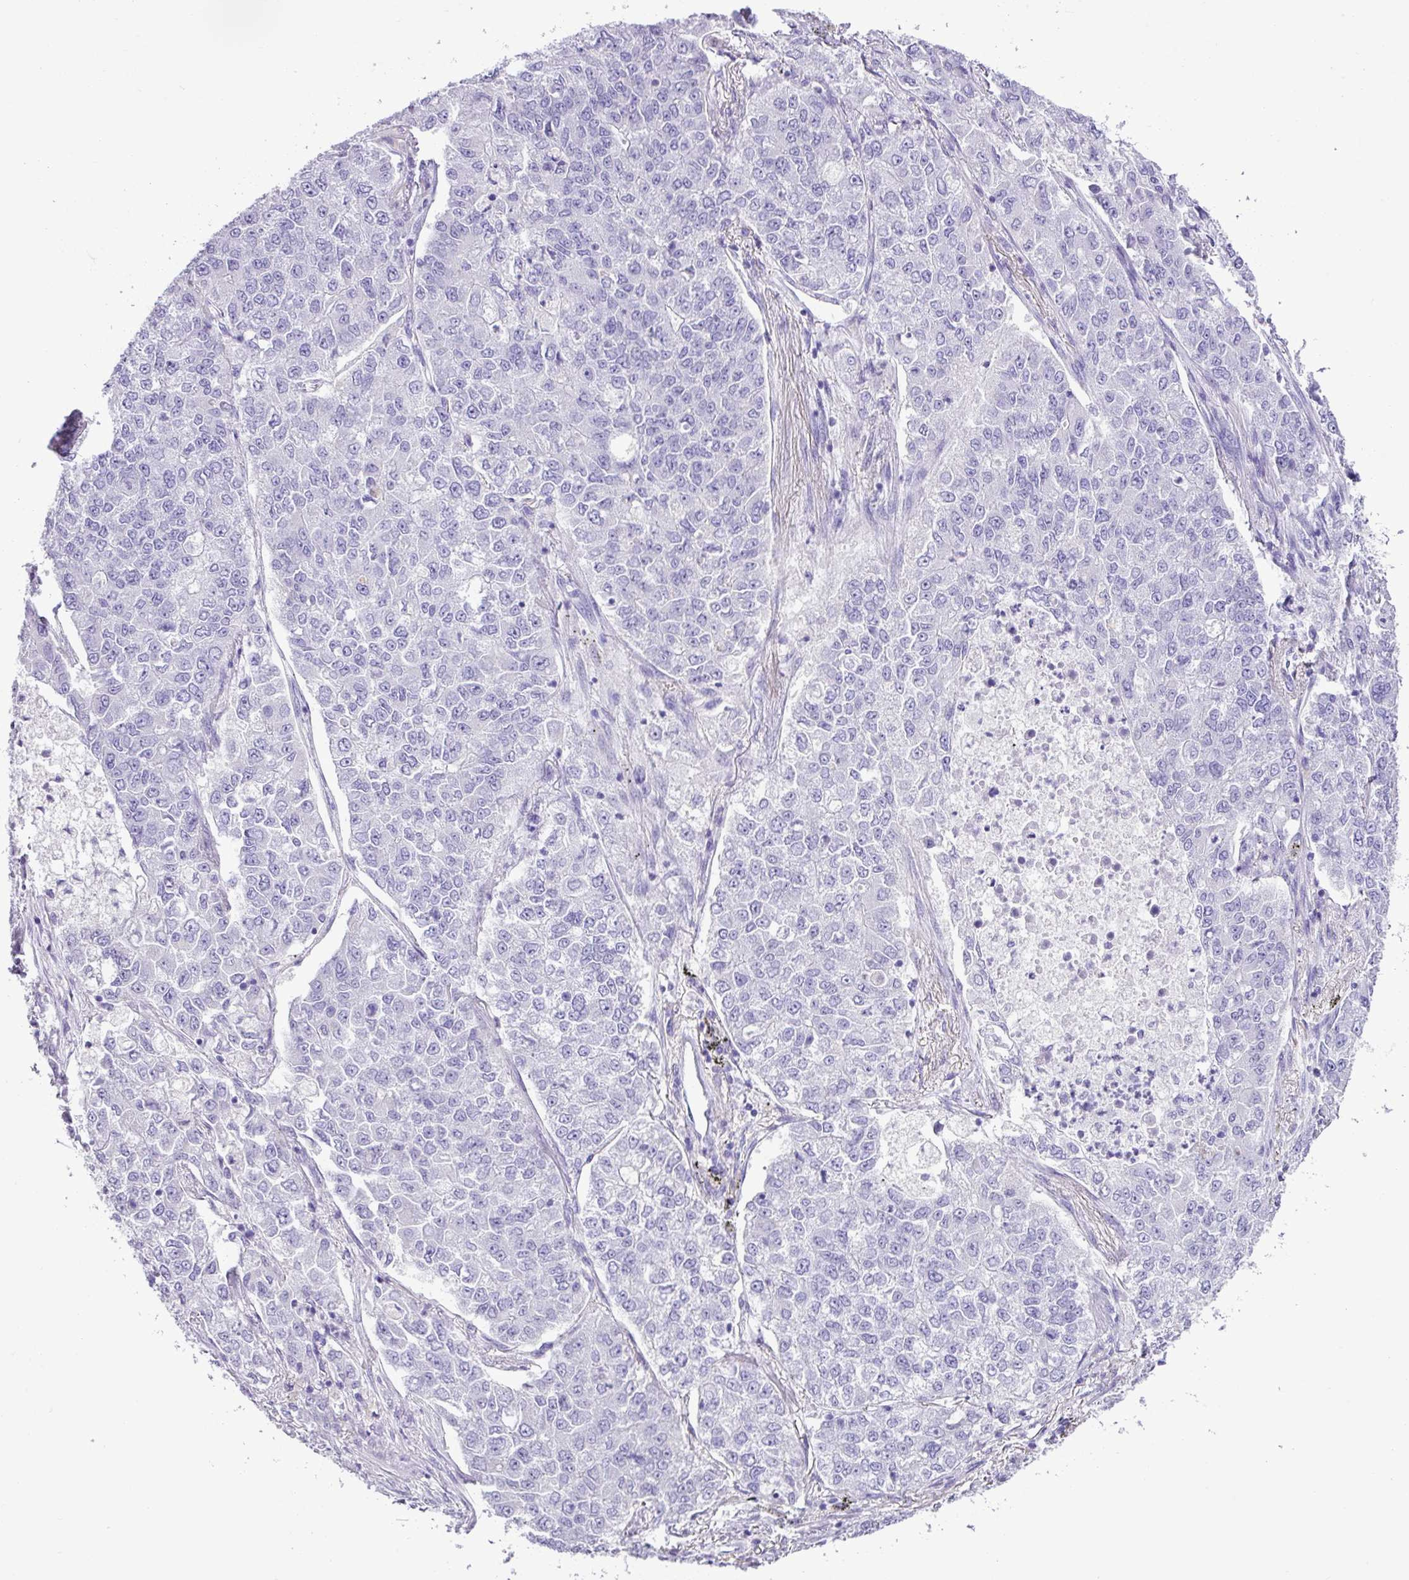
{"staining": {"intensity": "negative", "quantity": "none", "location": "none"}, "tissue": "lung cancer", "cell_type": "Tumor cells", "image_type": "cancer", "snomed": [{"axis": "morphology", "description": "Adenocarcinoma, NOS"}, {"axis": "topography", "description": "Lung"}], "caption": "Adenocarcinoma (lung) stained for a protein using immunohistochemistry reveals no expression tumor cells.", "gene": "ZSCAN5A", "patient": {"sex": "male", "age": 49}}